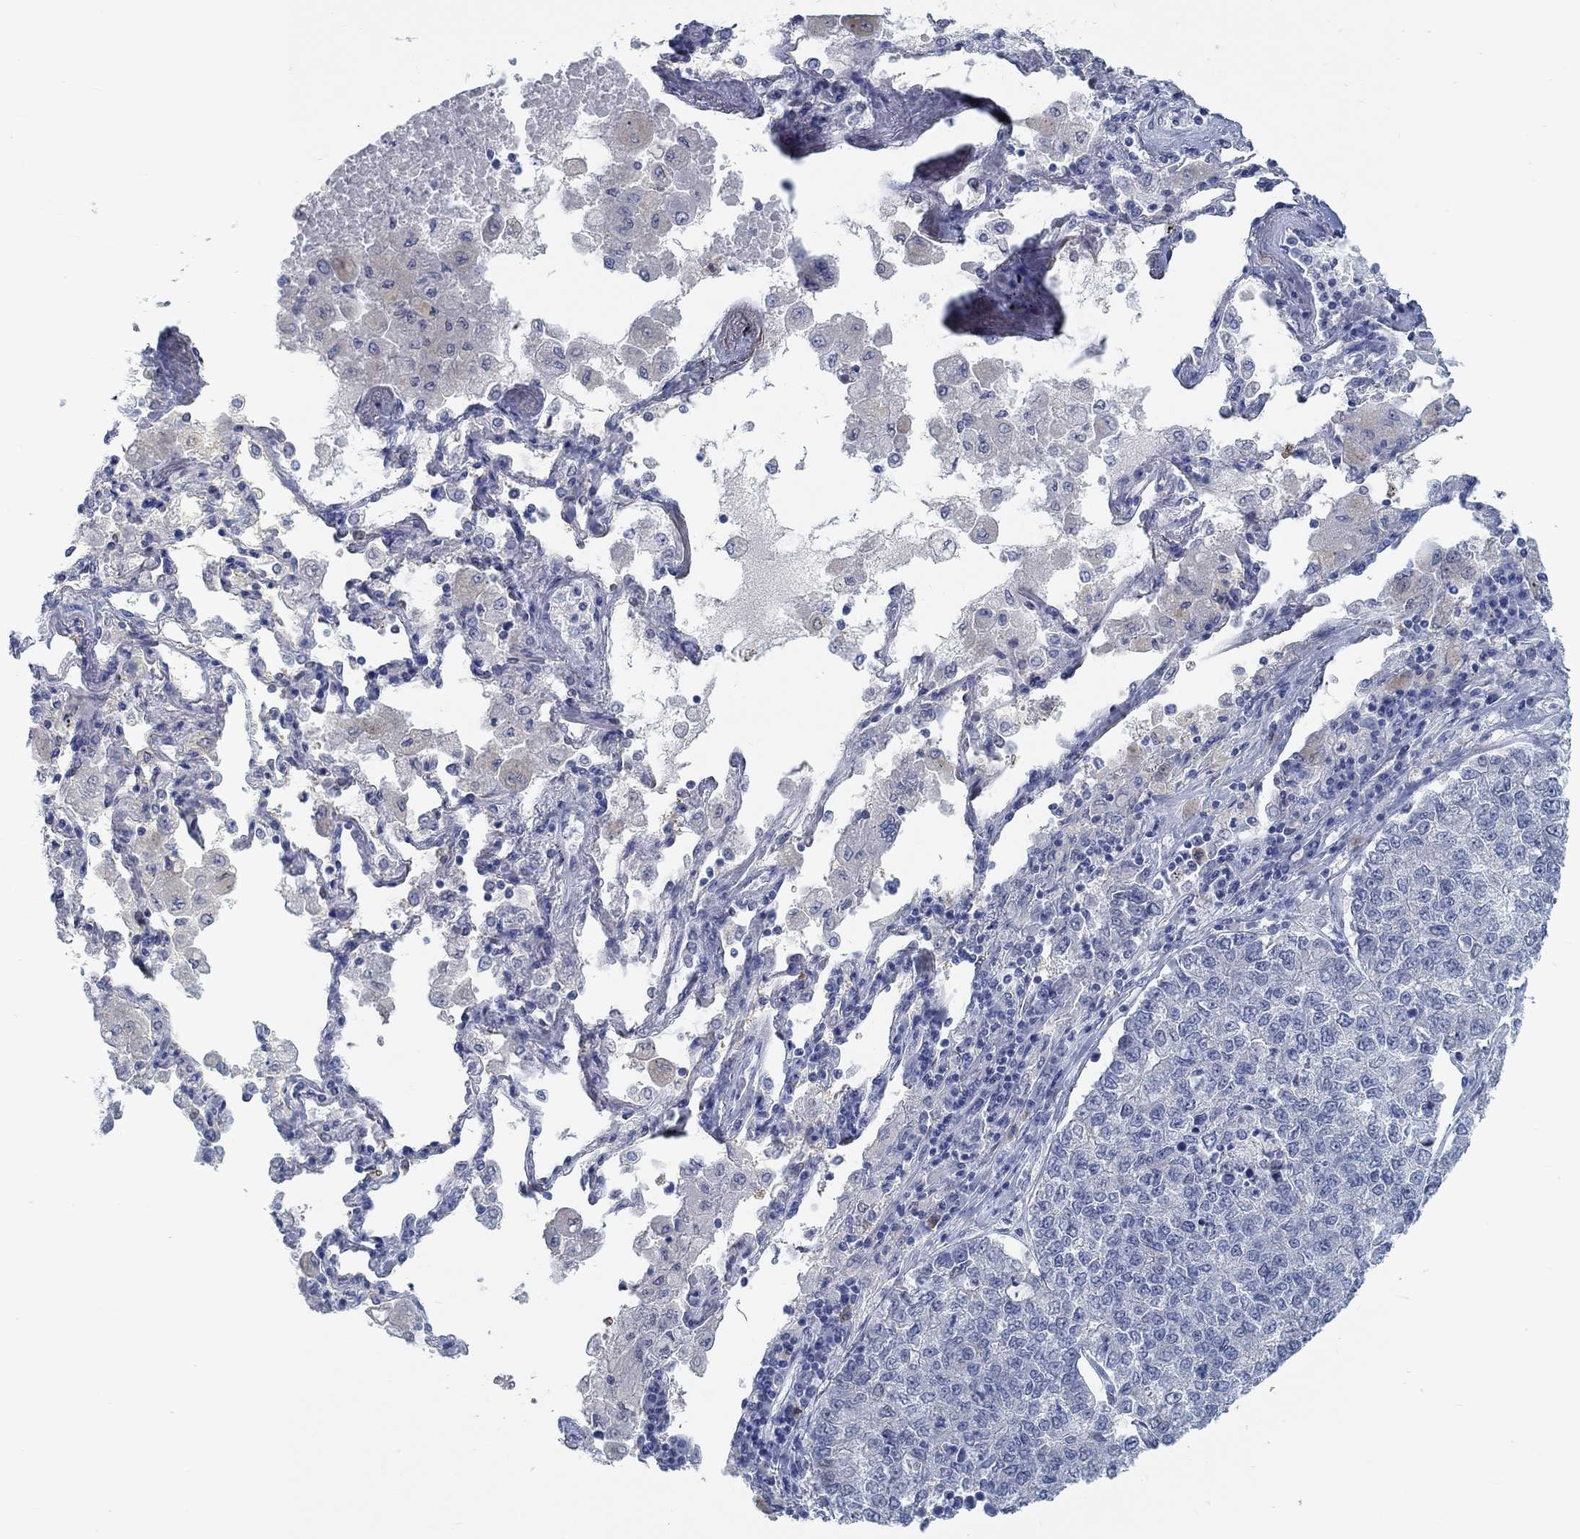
{"staining": {"intensity": "negative", "quantity": "none", "location": "none"}, "tissue": "lung cancer", "cell_type": "Tumor cells", "image_type": "cancer", "snomed": [{"axis": "morphology", "description": "Adenocarcinoma, NOS"}, {"axis": "topography", "description": "Lung"}], "caption": "Lung cancer was stained to show a protein in brown. There is no significant staining in tumor cells. (DAB (3,3'-diaminobenzidine) immunohistochemistry visualized using brightfield microscopy, high magnification).", "gene": "TEKT4", "patient": {"sex": "male", "age": 49}}